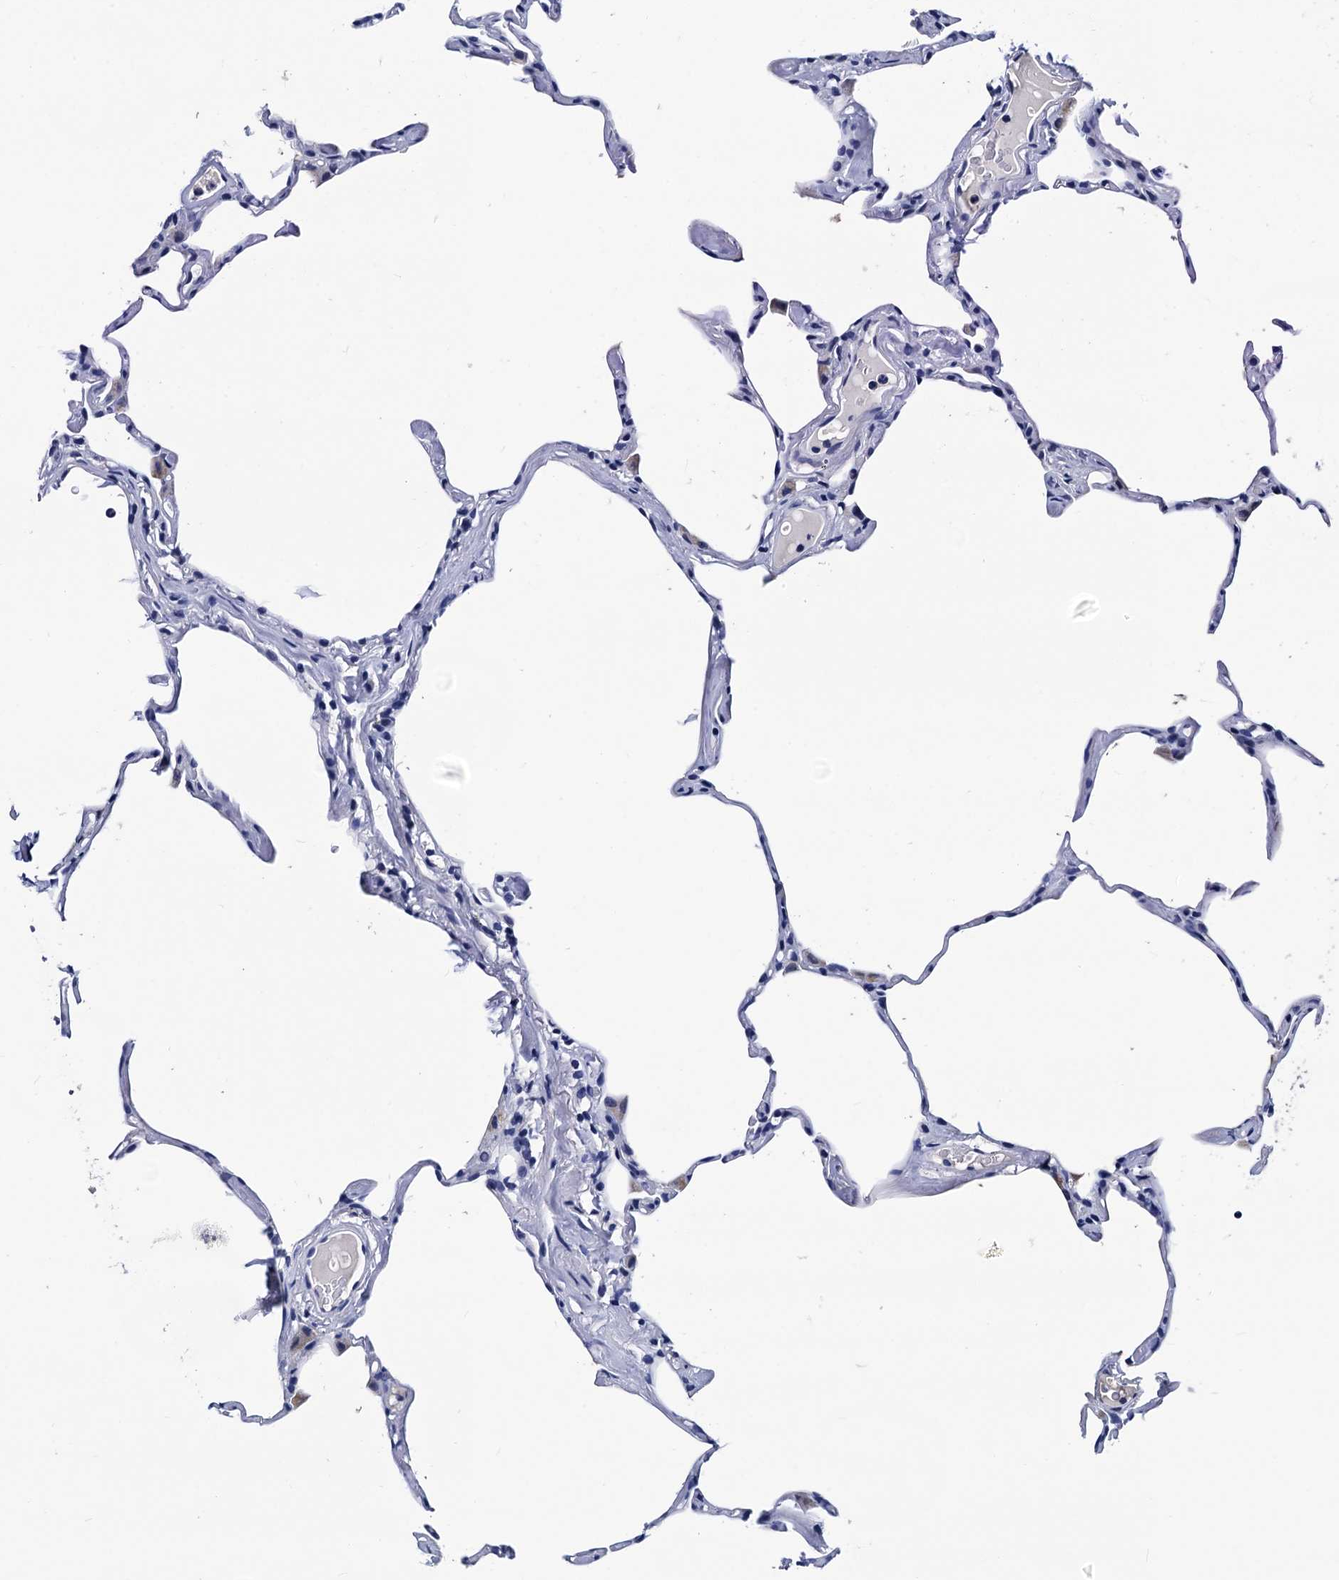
{"staining": {"intensity": "negative", "quantity": "none", "location": "none"}, "tissue": "lung", "cell_type": "Alveolar cells", "image_type": "normal", "snomed": [{"axis": "morphology", "description": "Normal tissue, NOS"}, {"axis": "topography", "description": "Lung"}], "caption": "DAB immunohistochemical staining of benign lung displays no significant positivity in alveolar cells. Nuclei are stained in blue.", "gene": "LRRC30", "patient": {"sex": "male", "age": 65}}